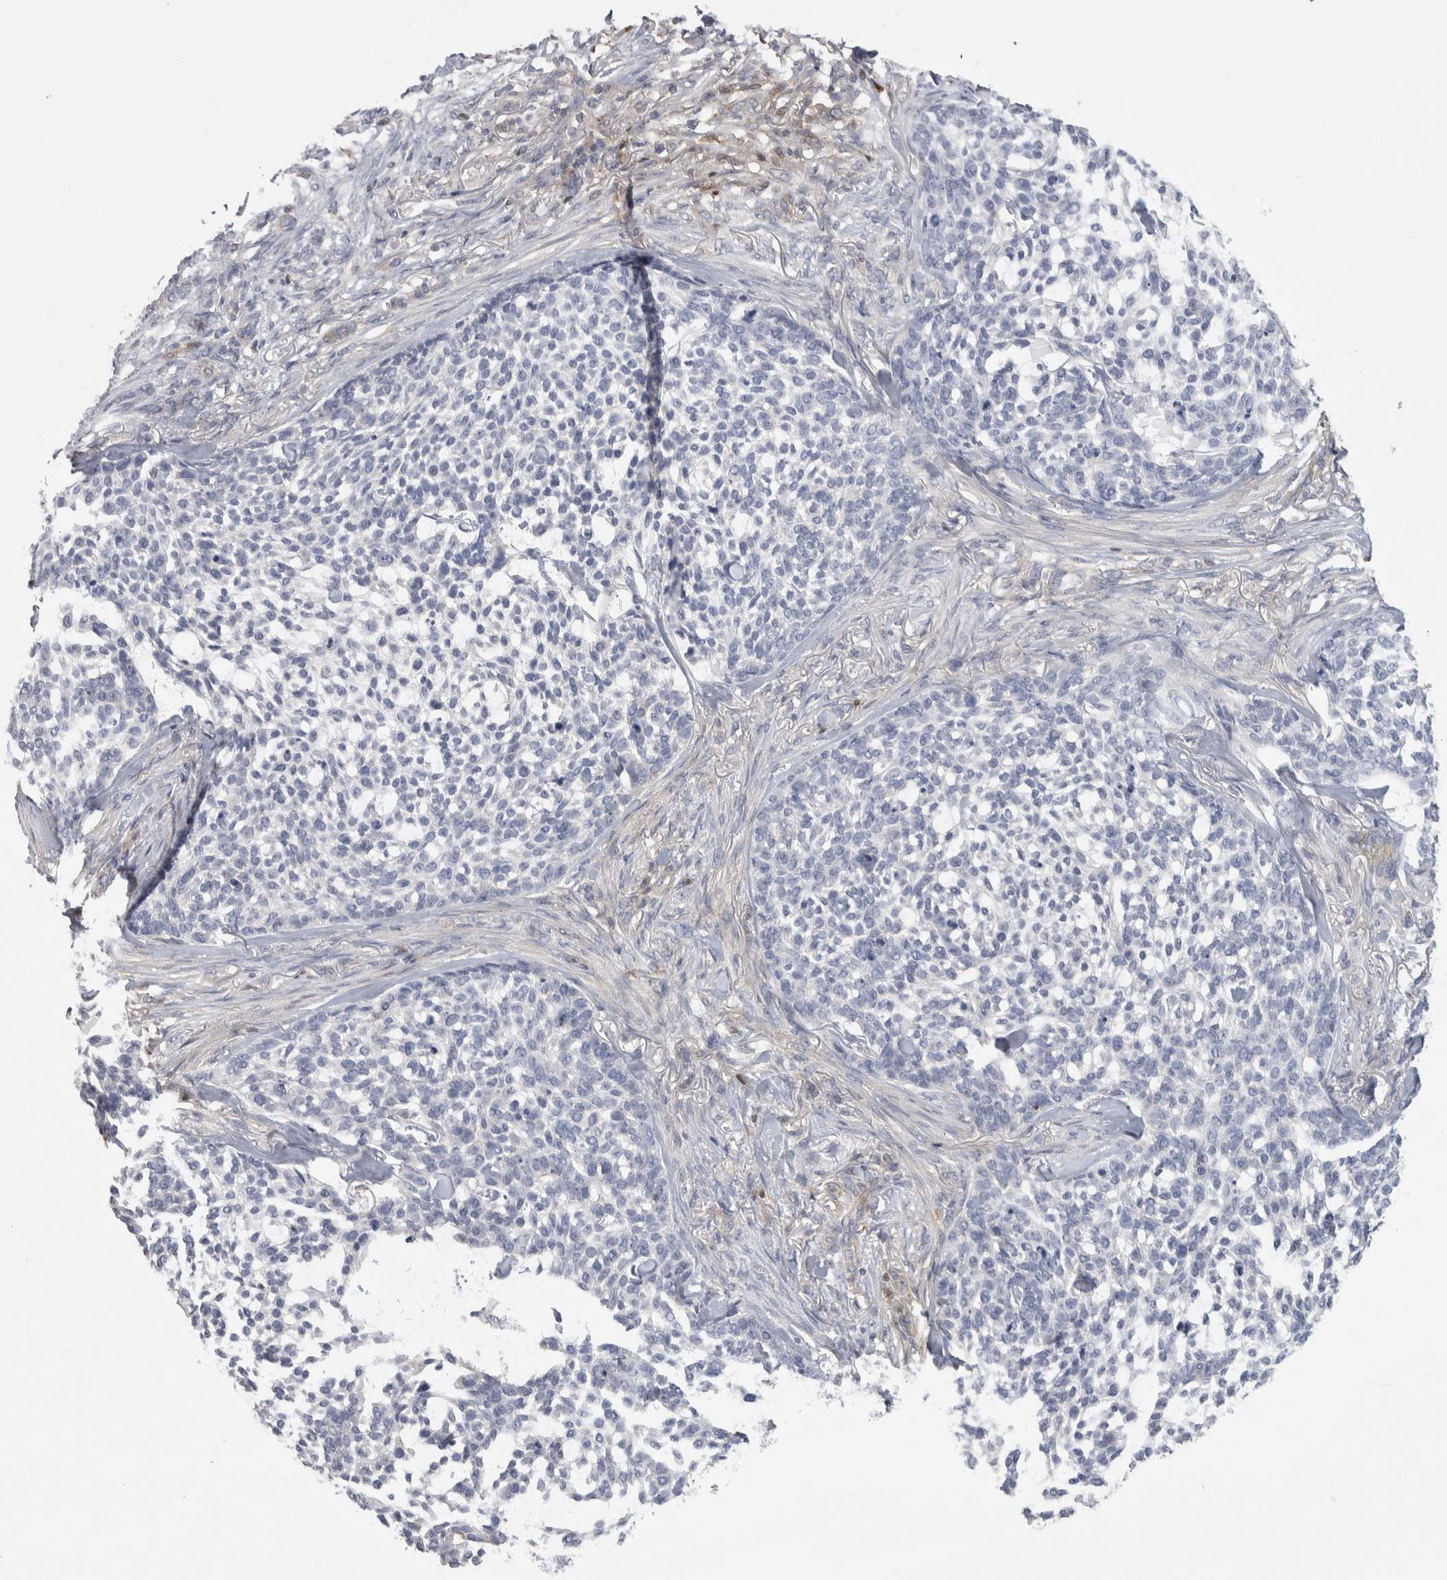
{"staining": {"intensity": "negative", "quantity": "none", "location": "none"}, "tissue": "skin cancer", "cell_type": "Tumor cells", "image_type": "cancer", "snomed": [{"axis": "morphology", "description": "Basal cell carcinoma"}, {"axis": "topography", "description": "Skin"}], "caption": "The immunohistochemistry photomicrograph has no significant expression in tumor cells of skin cancer tissue. (IHC, brightfield microscopy, high magnification).", "gene": "NFKB2", "patient": {"sex": "female", "age": 64}}